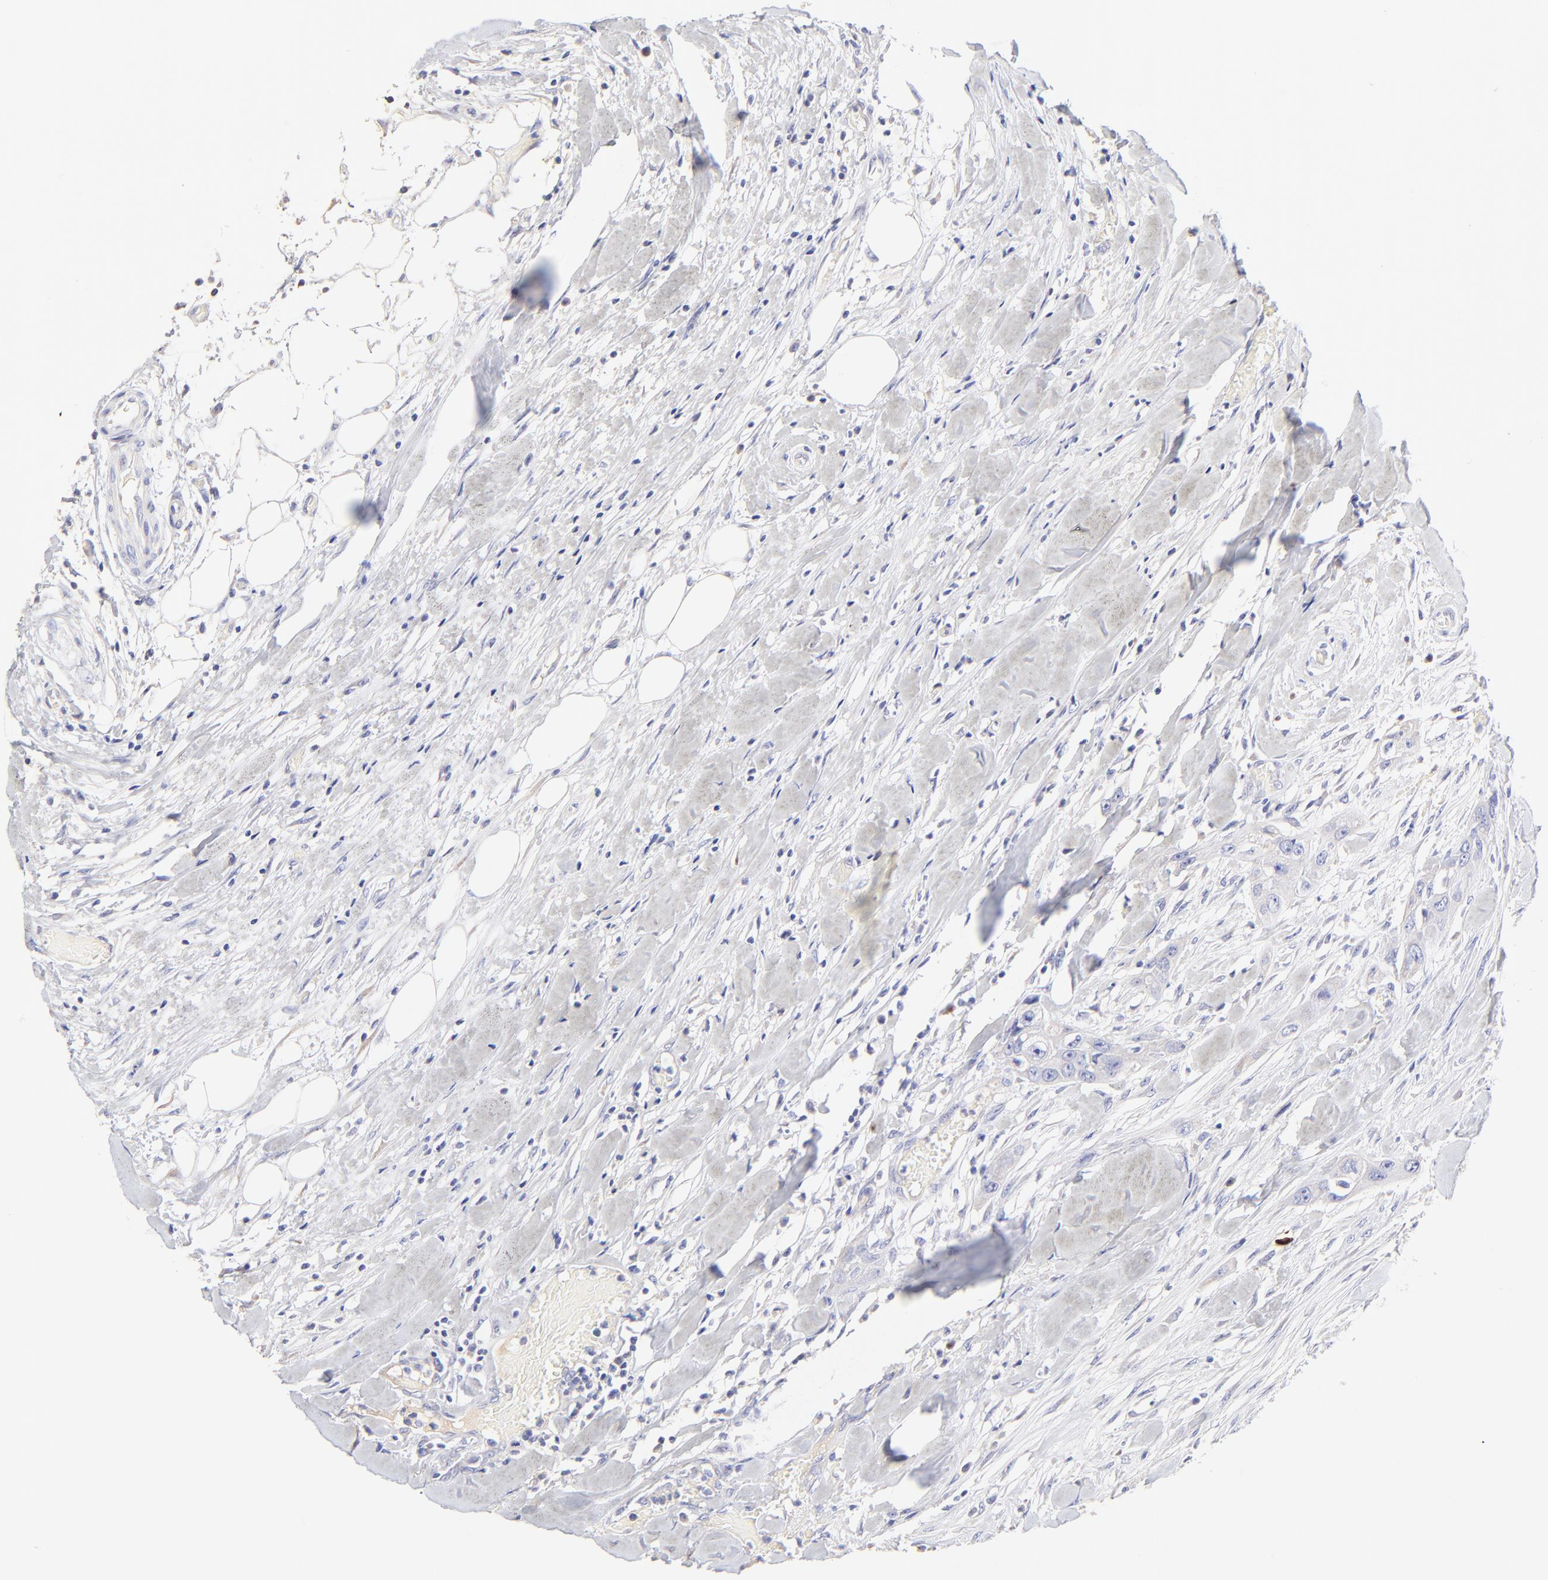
{"staining": {"intensity": "negative", "quantity": "none", "location": "none"}, "tissue": "head and neck cancer", "cell_type": "Tumor cells", "image_type": "cancer", "snomed": [{"axis": "morphology", "description": "Neoplasm, malignant, NOS"}, {"axis": "topography", "description": "Salivary gland"}, {"axis": "topography", "description": "Head-Neck"}], "caption": "DAB immunohistochemical staining of human head and neck cancer demonstrates no significant expression in tumor cells.", "gene": "ASB9", "patient": {"sex": "male", "age": 43}}